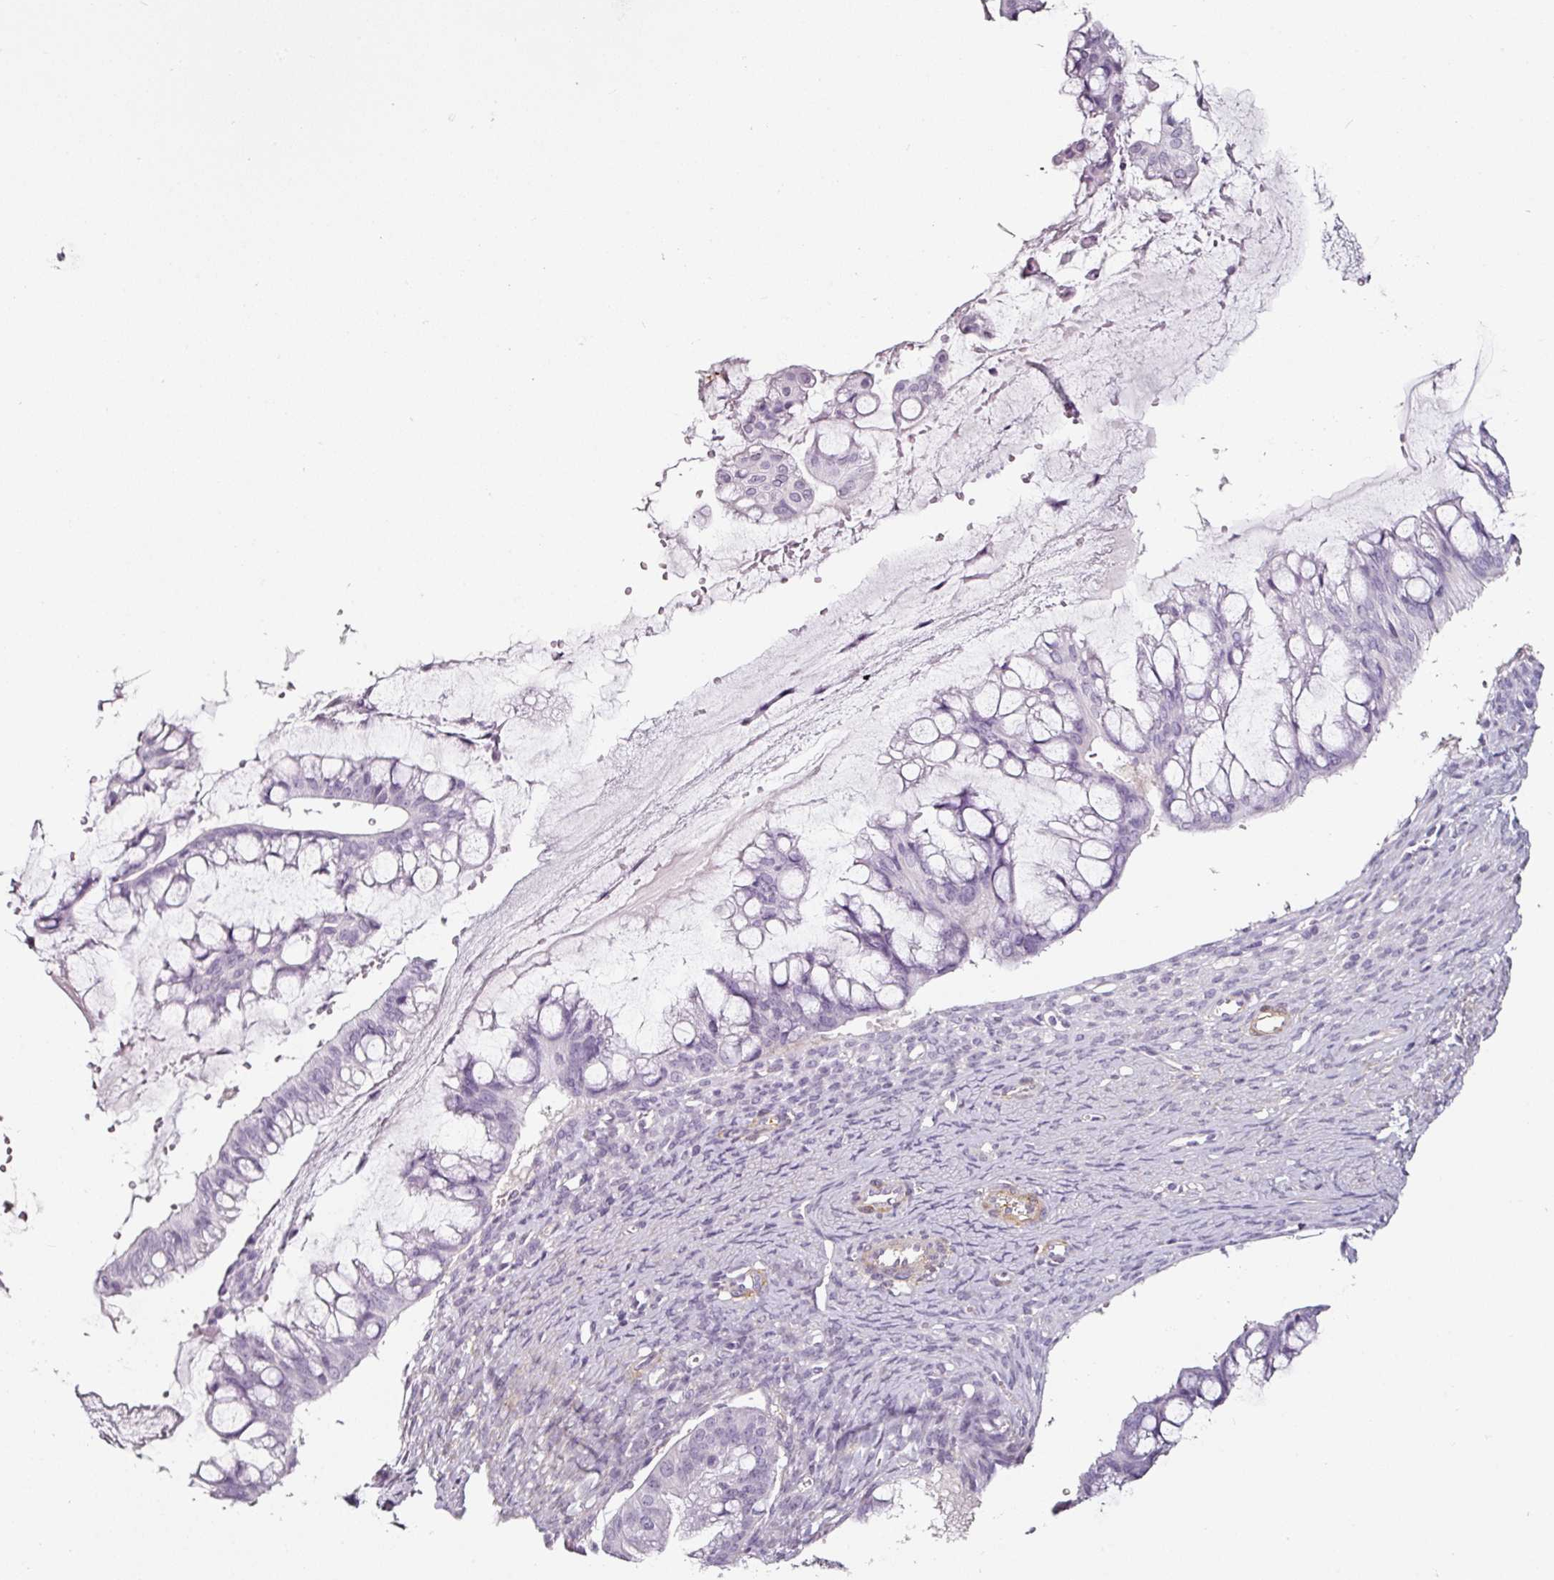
{"staining": {"intensity": "negative", "quantity": "none", "location": "none"}, "tissue": "ovarian cancer", "cell_type": "Tumor cells", "image_type": "cancer", "snomed": [{"axis": "morphology", "description": "Cystadenocarcinoma, mucinous, NOS"}, {"axis": "topography", "description": "Ovary"}], "caption": "There is no significant expression in tumor cells of mucinous cystadenocarcinoma (ovarian).", "gene": "CAP2", "patient": {"sex": "female", "age": 73}}